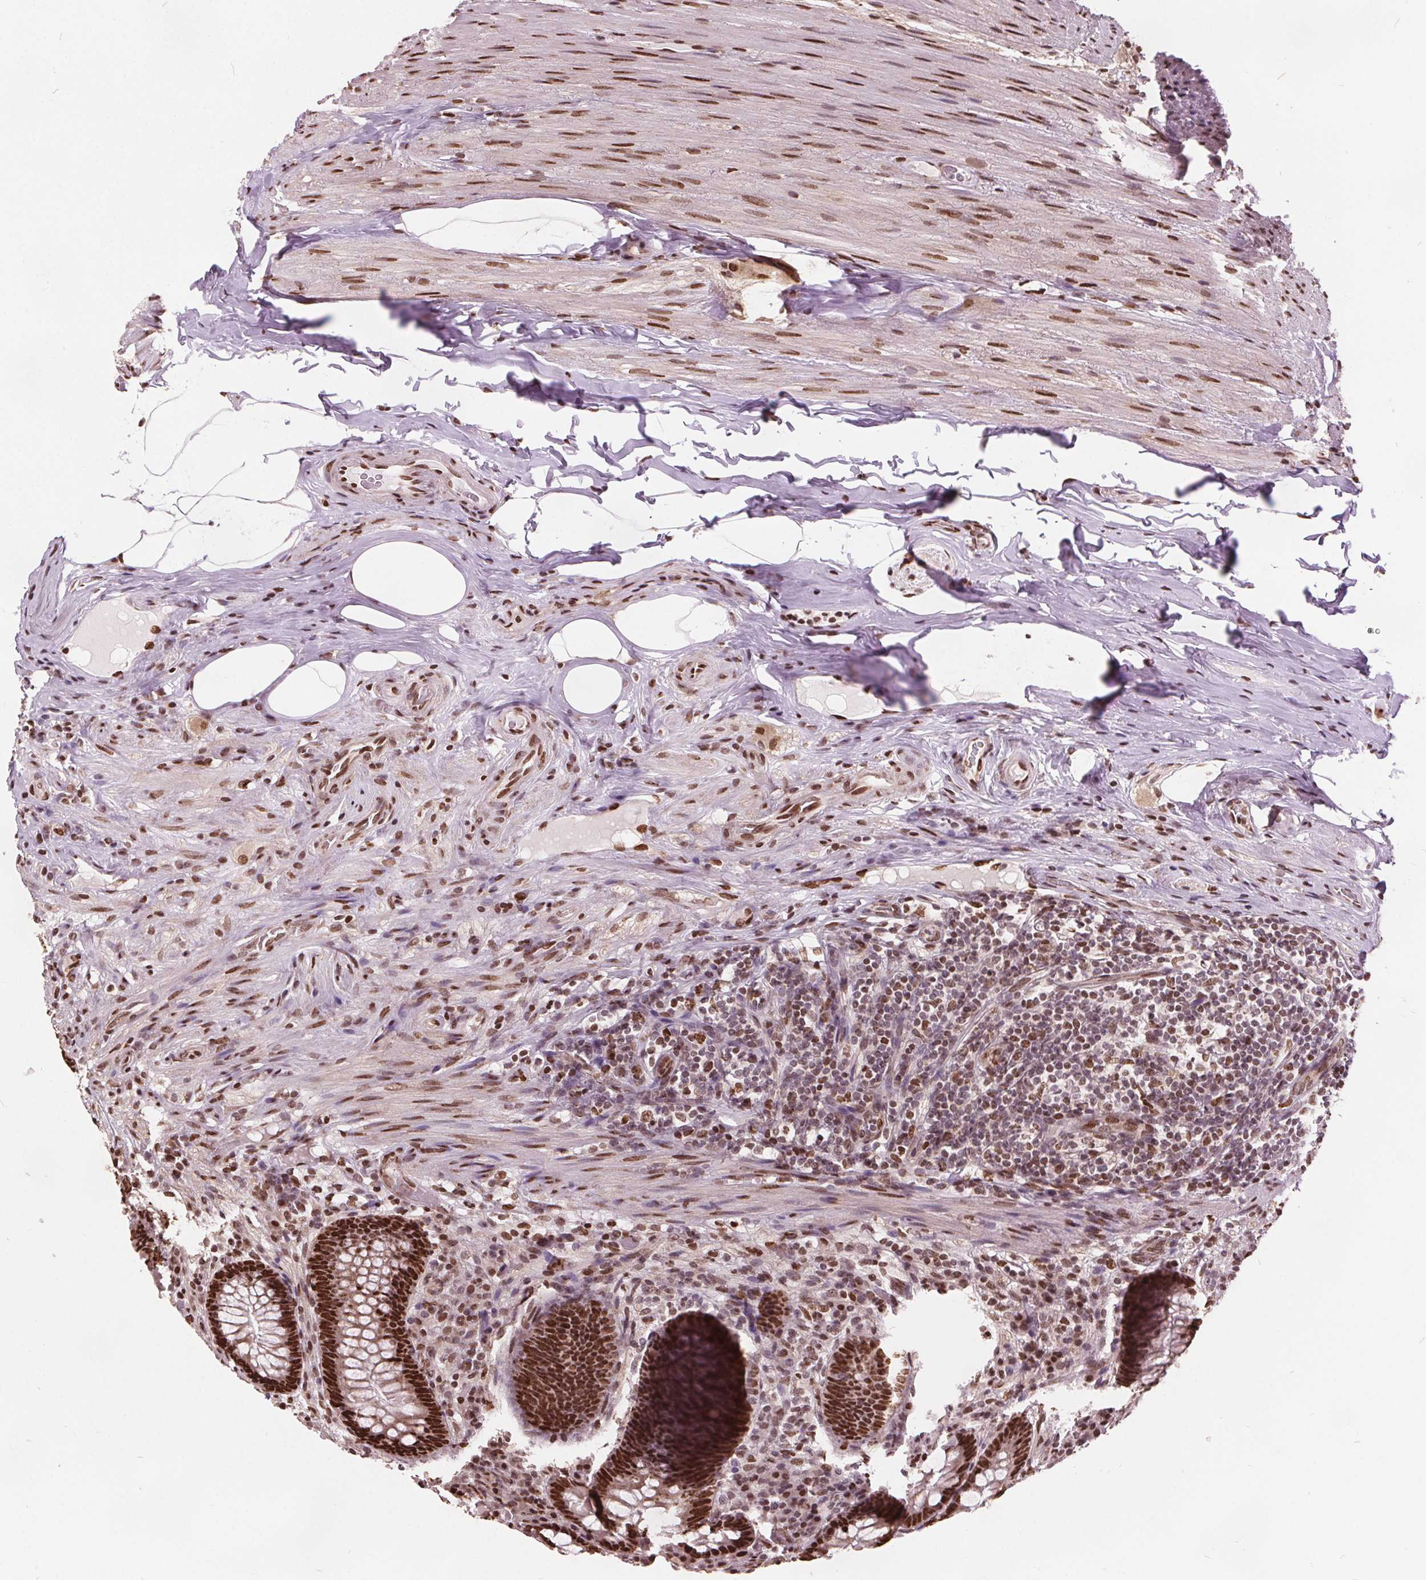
{"staining": {"intensity": "strong", "quantity": ">75%", "location": "nuclear"}, "tissue": "appendix", "cell_type": "Glandular cells", "image_type": "normal", "snomed": [{"axis": "morphology", "description": "Normal tissue, NOS"}, {"axis": "topography", "description": "Appendix"}], "caption": "Immunohistochemistry (DAB (3,3'-diaminobenzidine)) staining of benign human appendix shows strong nuclear protein positivity in about >75% of glandular cells.", "gene": "ISLR2", "patient": {"sex": "male", "age": 71}}